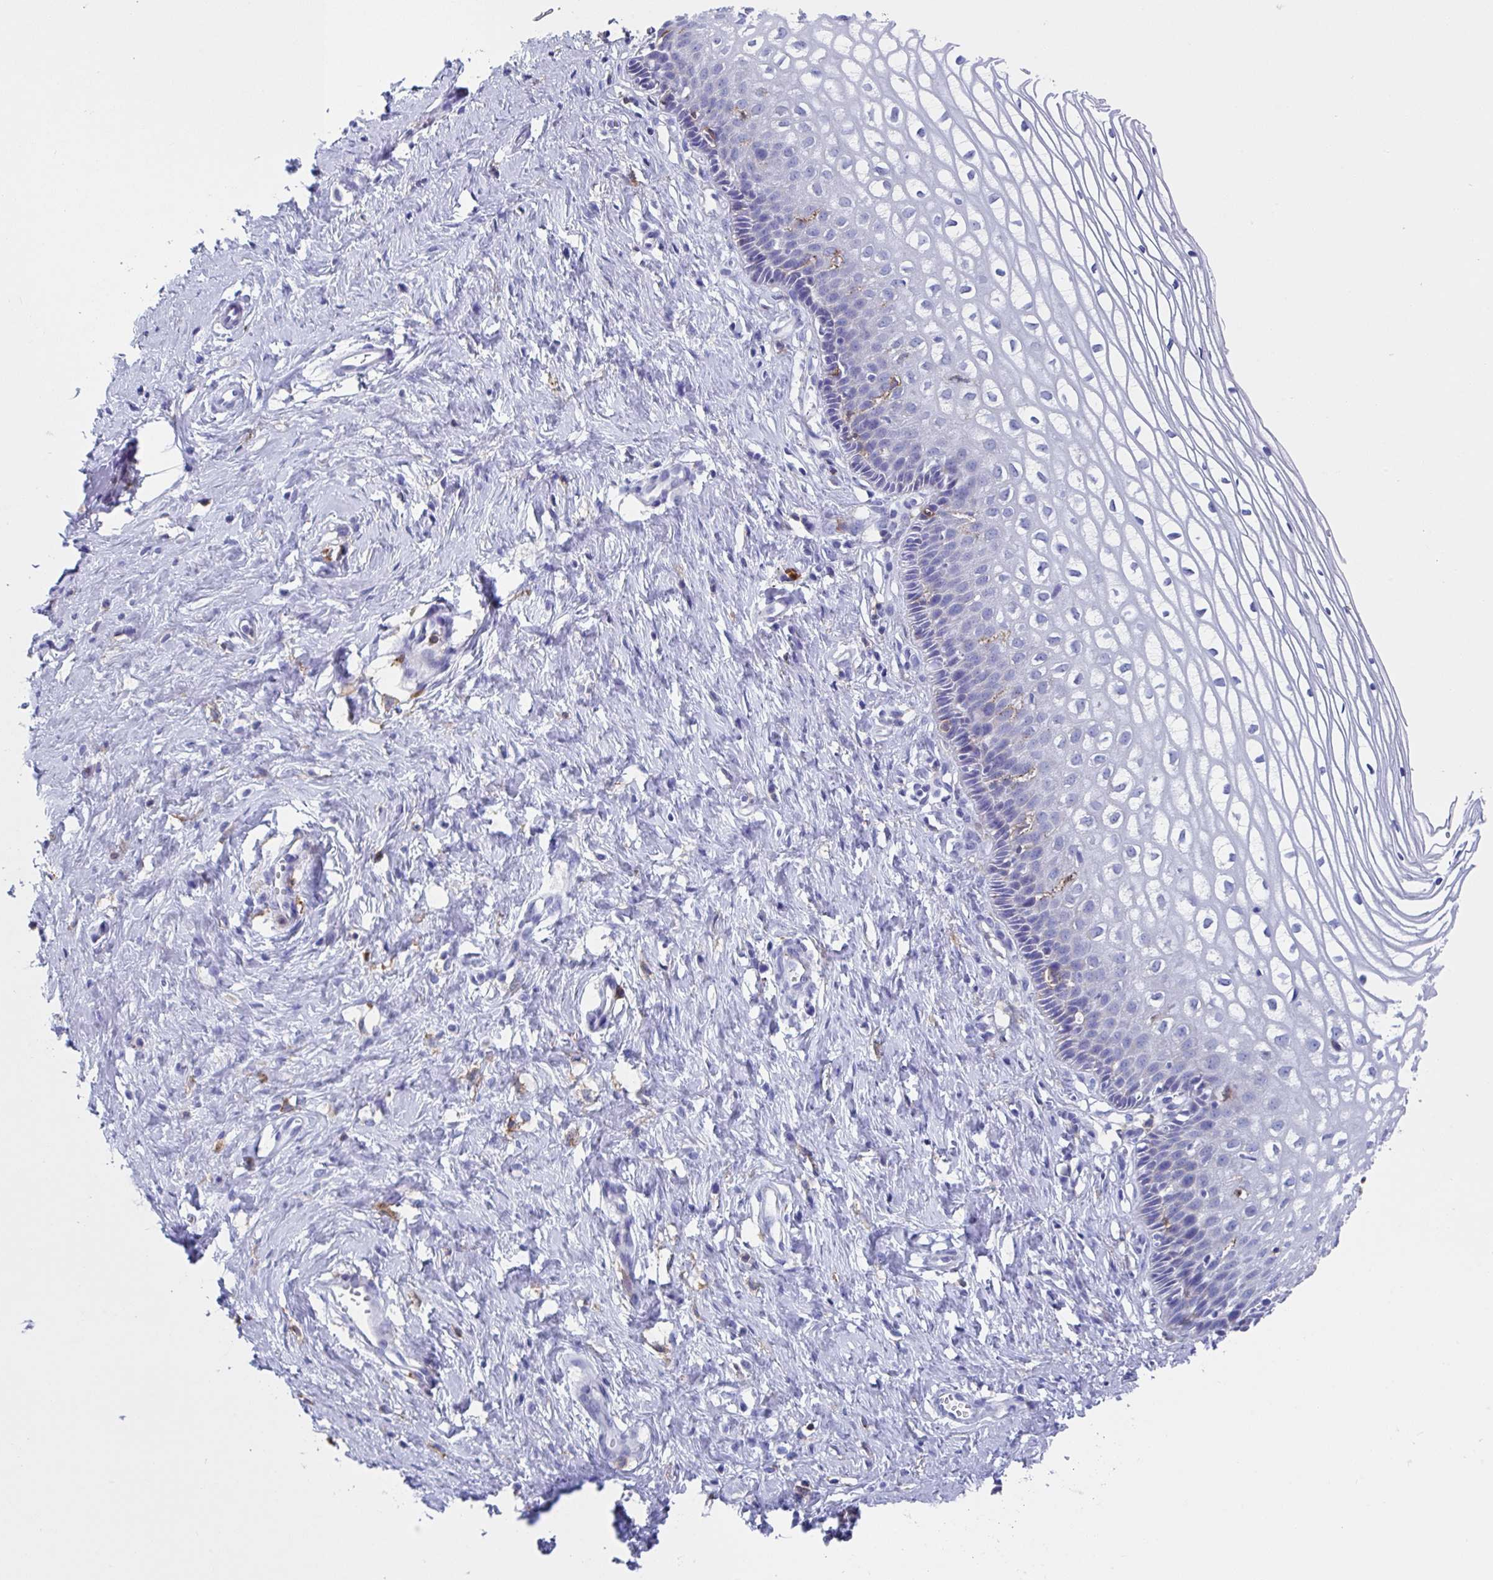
{"staining": {"intensity": "negative", "quantity": "none", "location": "none"}, "tissue": "cervix", "cell_type": "Glandular cells", "image_type": "normal", "snomed": [{"axis": "morphology", "description": "Normal tissue, NOS"}, {"axis": "topography", "description": "Cervix"}], "caption": "Immunohistochemistry photomicrograph of benign cervix: cervix stained with DAB (3,3'-diaminobenzidine) reveals no significant protein expression in glandular cells.", "gene": "FCGR3A", "patient": {"sex": "female", "age": 36}}